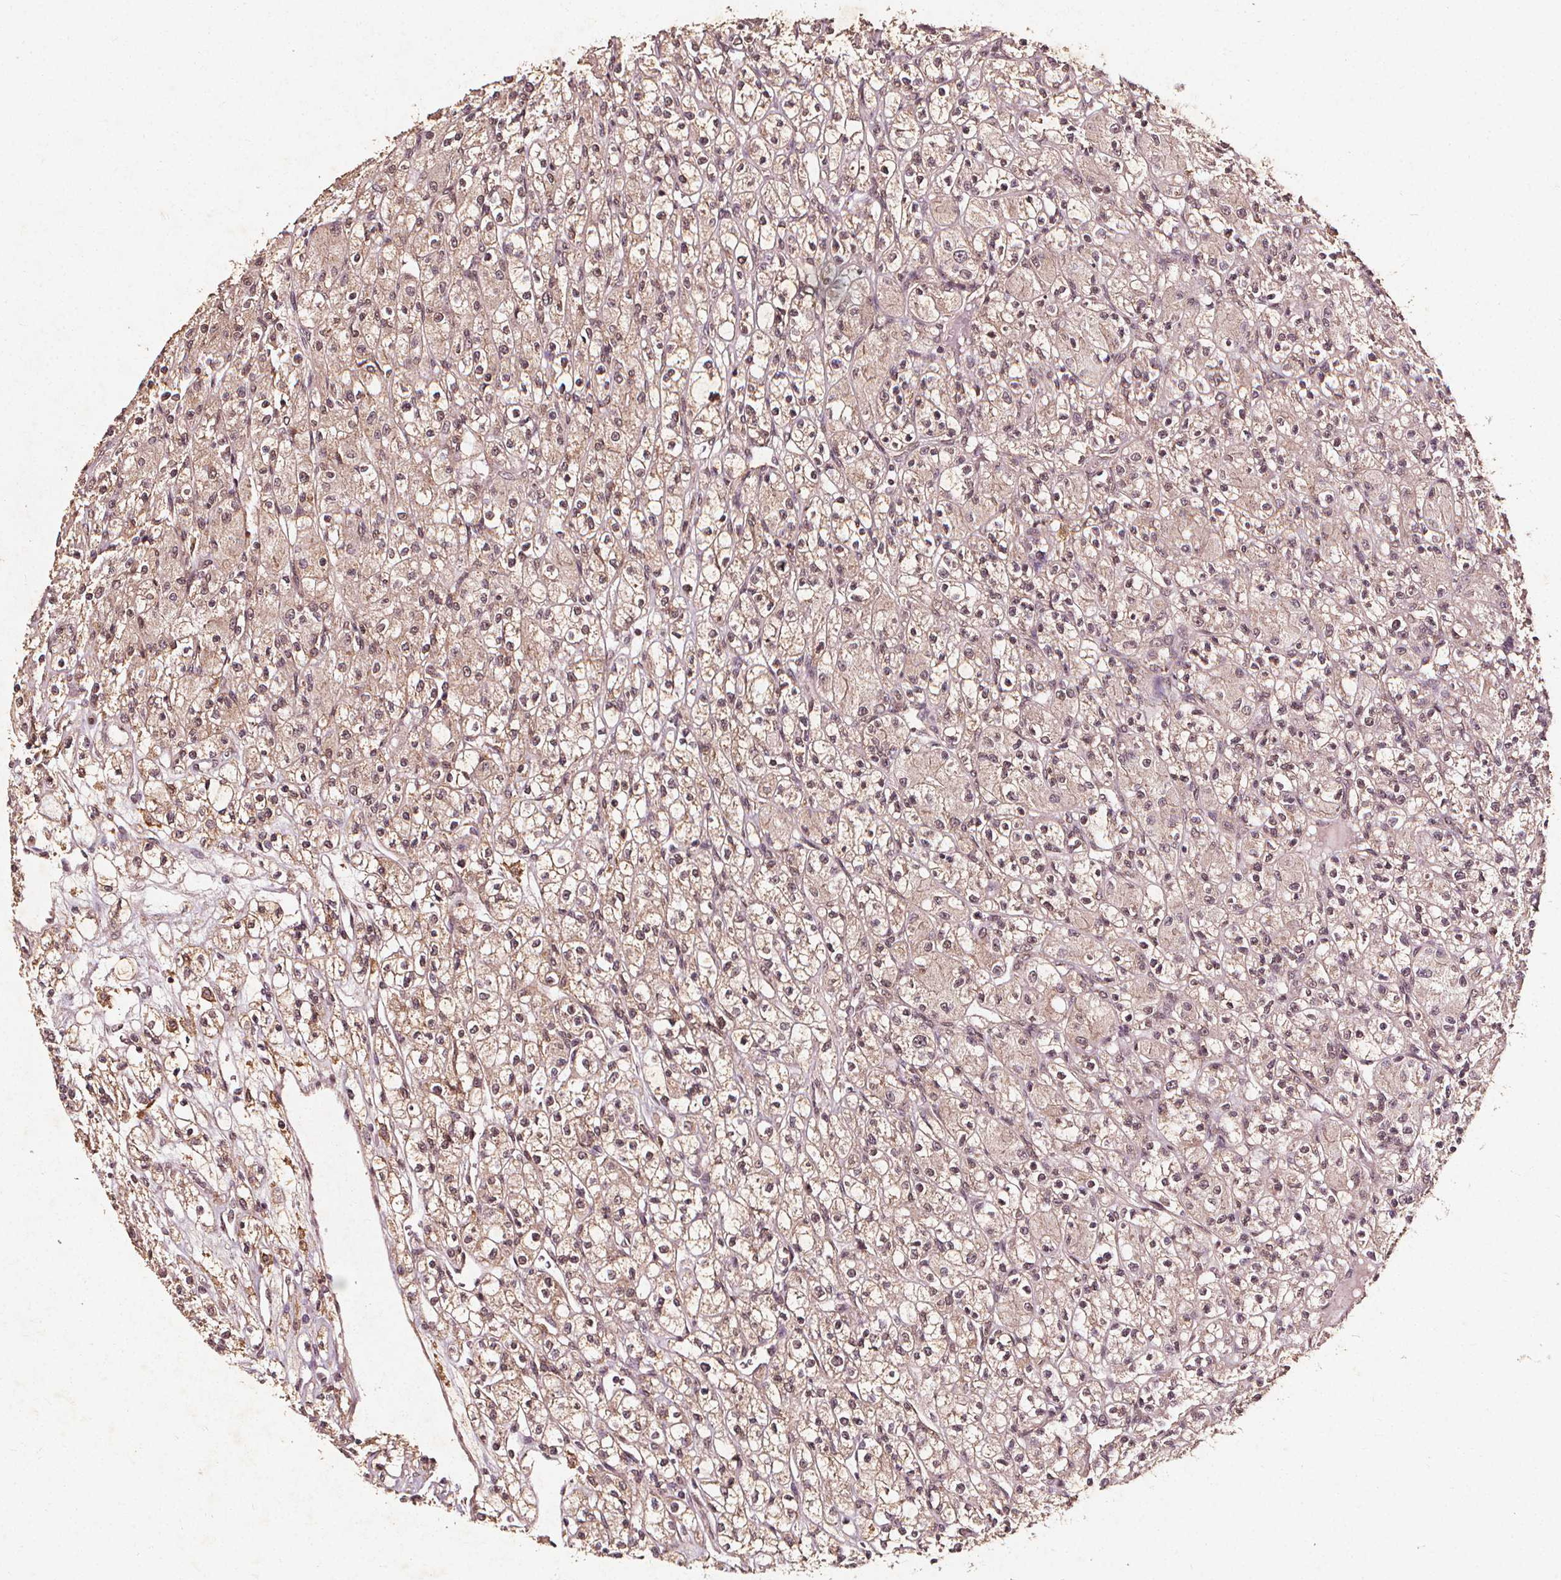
{"staining": {"intensity": "weak", "quantity": ">75%", "location": "cytoplasmic/membranous"}, "tissue": "renal cancer", "cell_type": "Tumor cells", "image_type": "cancer", "snomed": [{"axis": "morphology", "description": "Adenocarcinoma, NOS"}, {"axis": "topography", "description": "Kidney"}], "caption": "Human renal adenocarcinoma stained for a protein (brown) reveals weak cytoplasmic/membranous positive expression in about >75% of tumor cells.", "gene": "ABCA1", "patient": {"sex": "female", "age": 70}}